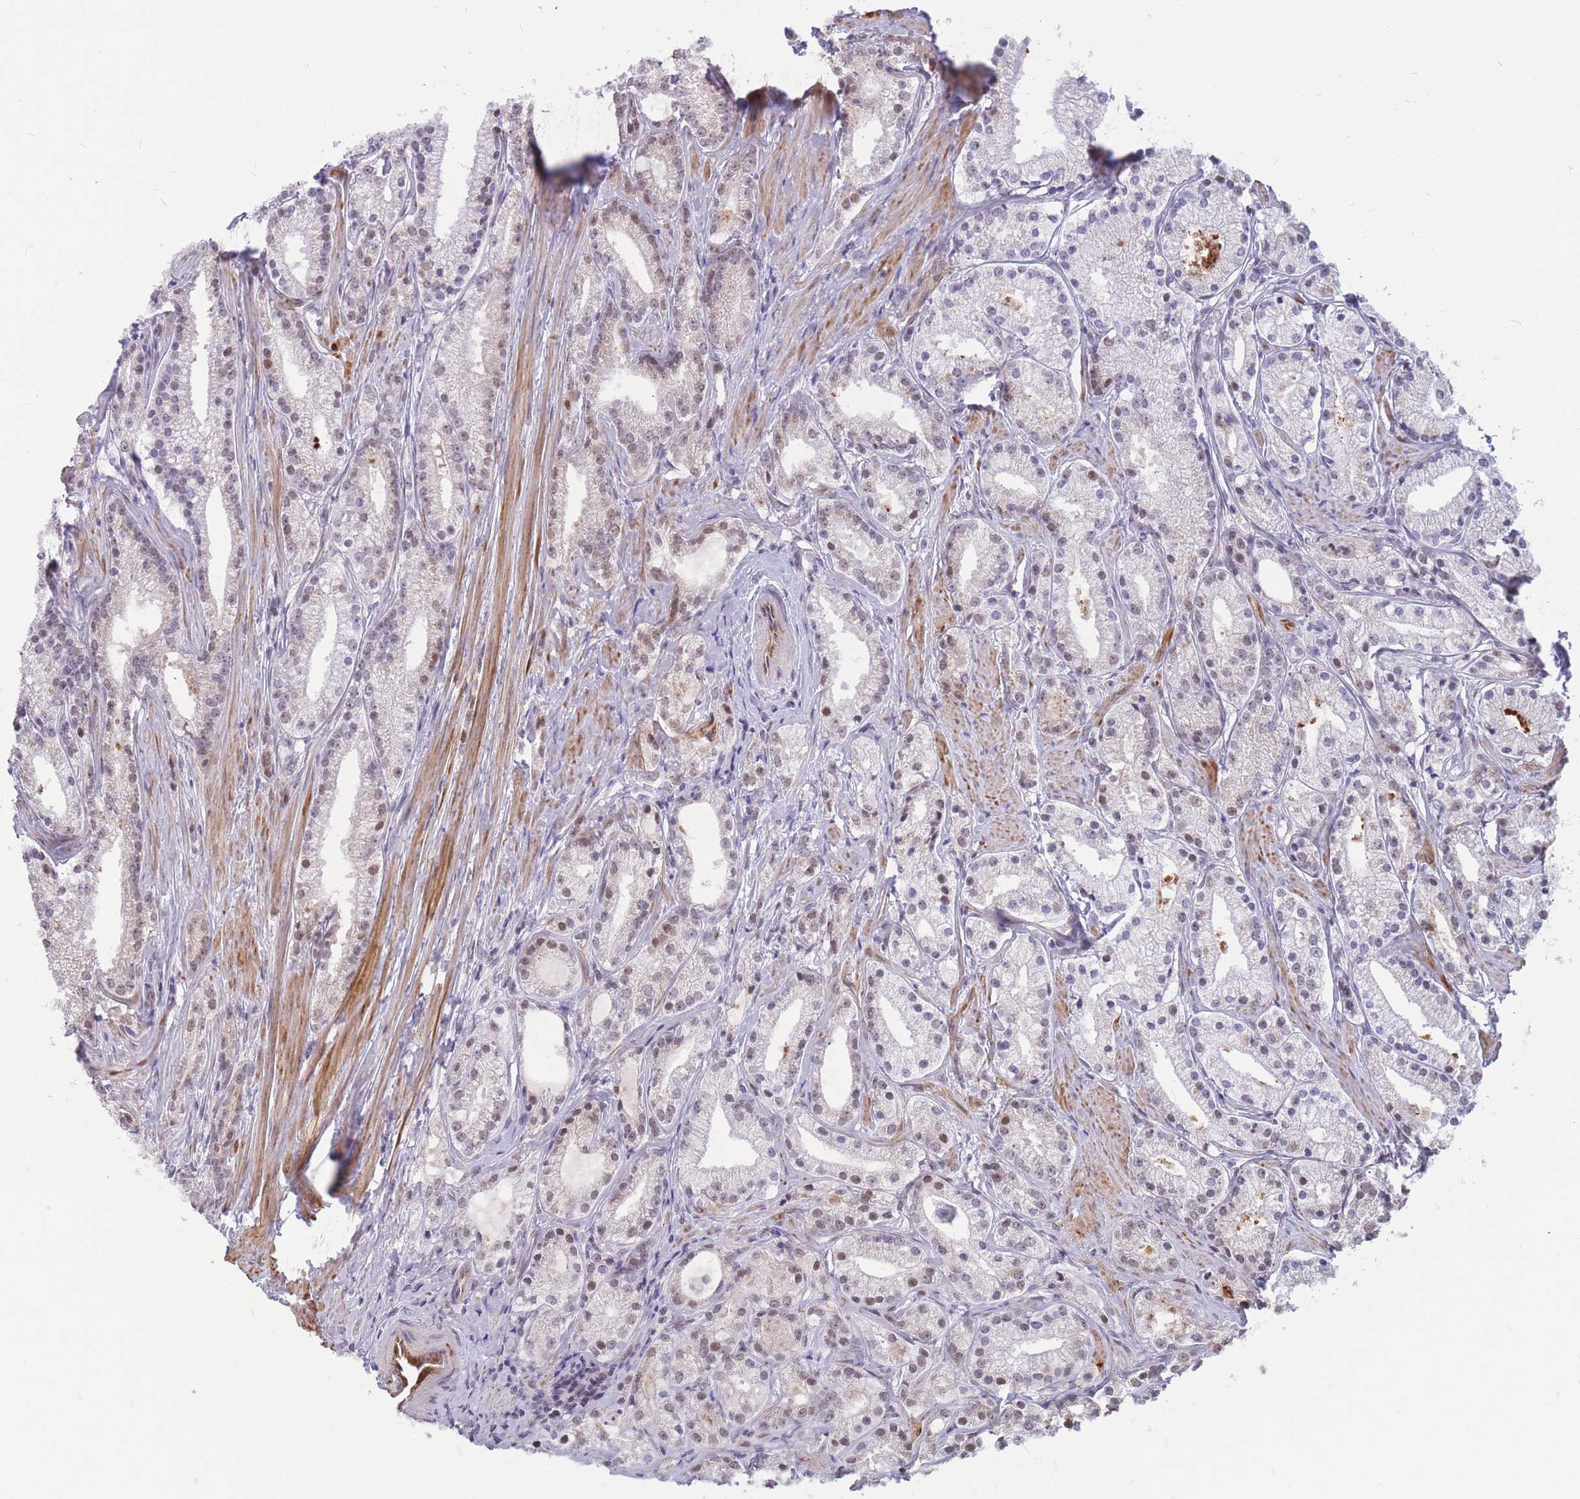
{"staining": {"intensity": "weak", "quantity": "<25%", "location": "nuclear"}, "tissue": "prostate cancer", "cell_type": "Tumor cells", "image_type": "cancer", "snomed": [{"axis": "morphology", "description": "Adenocarcinoma, Low grade"}, {"axis": "topography", "description": "Prostate"}], "caption": "Image shows no protein staining in tumor cells of prostate low-grade adenocarcinoma tissue.", "gene": "ADD2", "patient": {"sex": "male", "age": 57}}